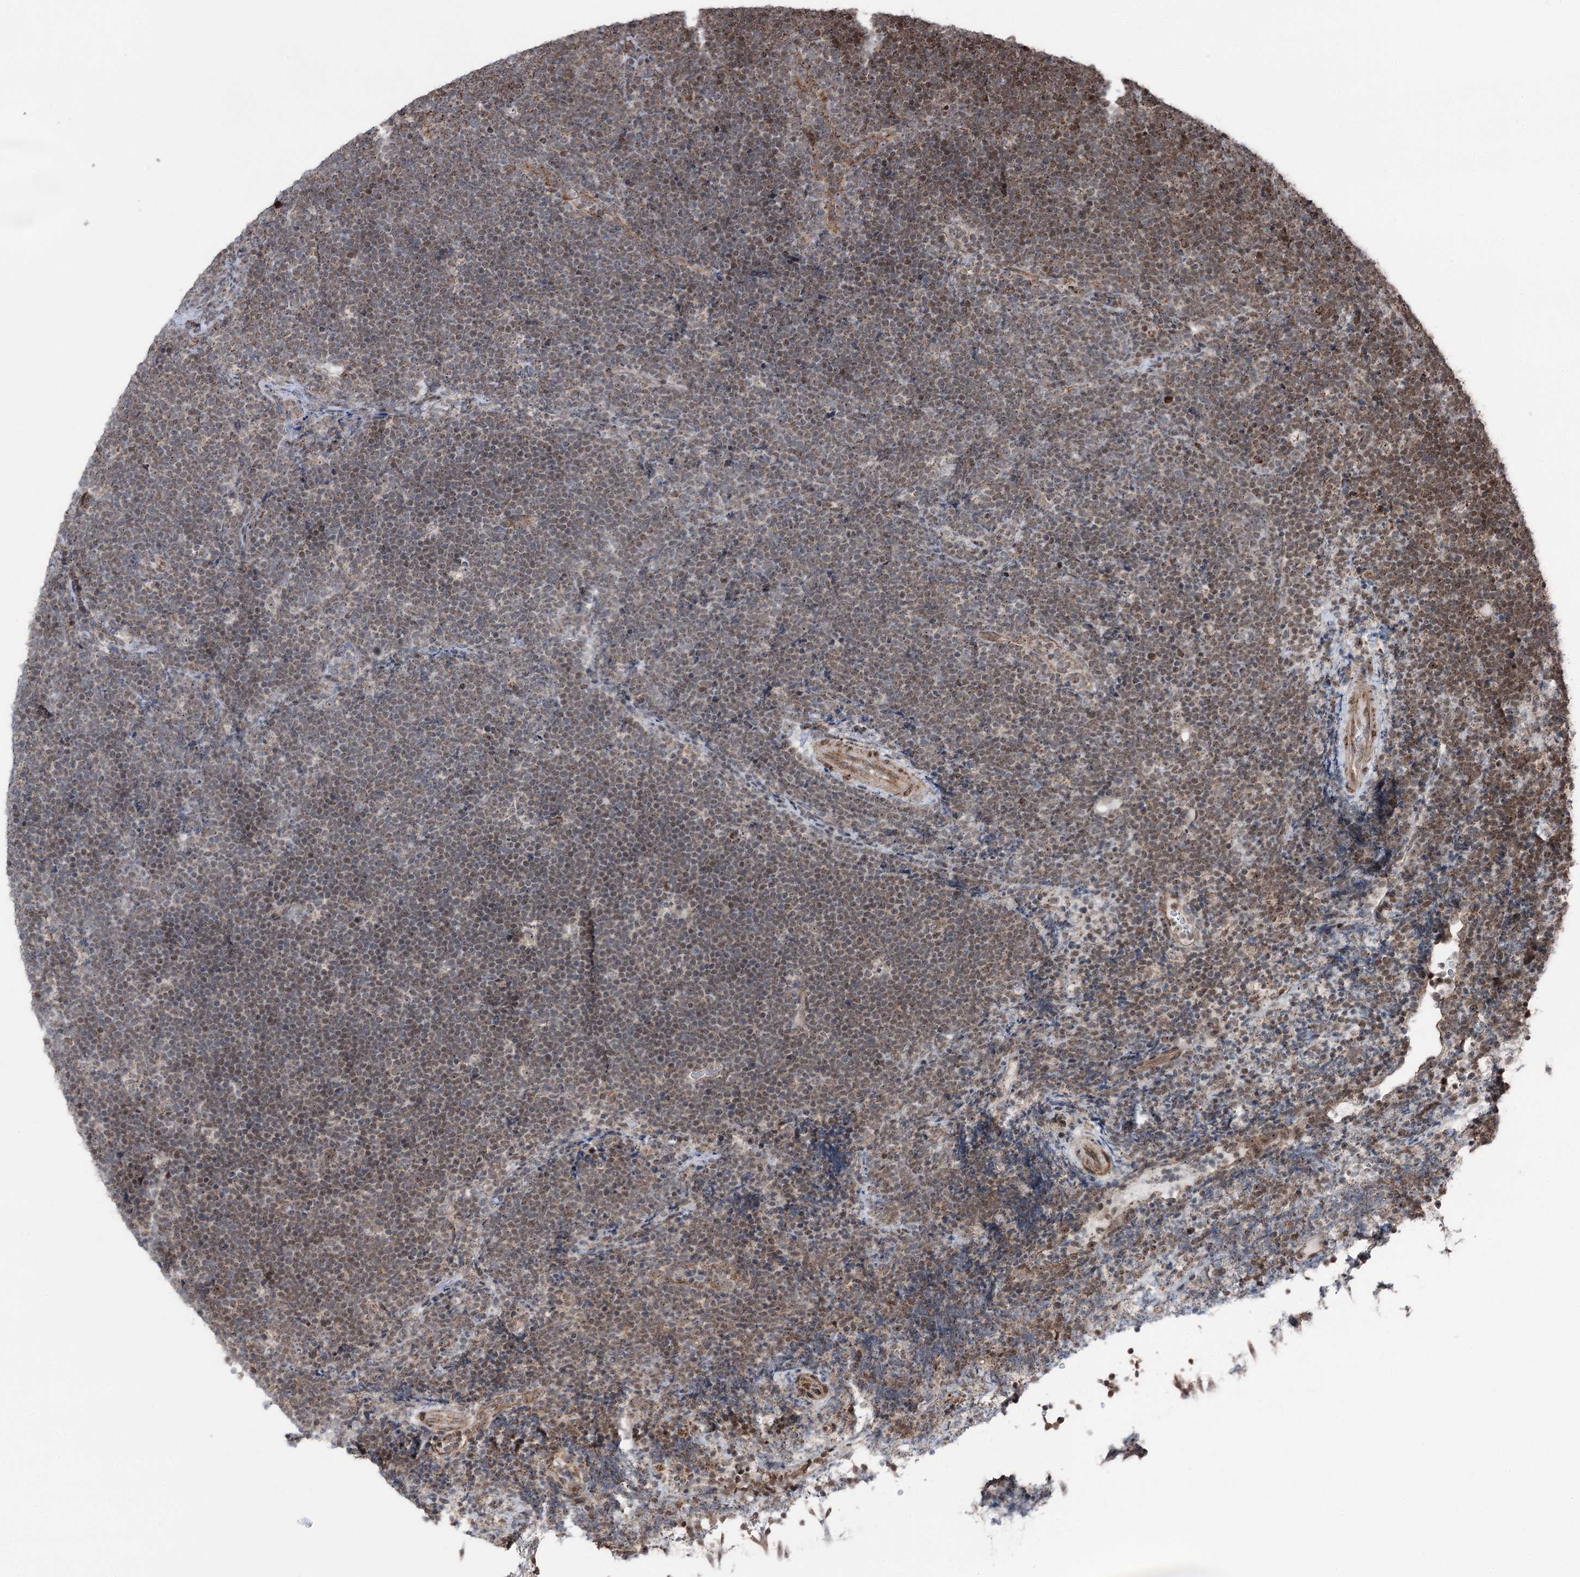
{"staining": {"intensity": "weak", "quantity": "25%-75%", "location": "nuclear"}, "tissue": "lymphoma", "cell_type": "Tumor cells", "image_type": "cancer", "snomed": [{"axis": "morphology", "description": "Malignant lymphoma, non-Hodgkin's type, High grade"}, {"axis": "topography", "description": "Lymph node"}], "caption": "High-grade malignant lymphoma, non-Hodgkin's type stained with a protein marker exhibits weak staining in tumor cells.", "gene": "STEEP1", "patient": {"sex": "male", "age": 13}}